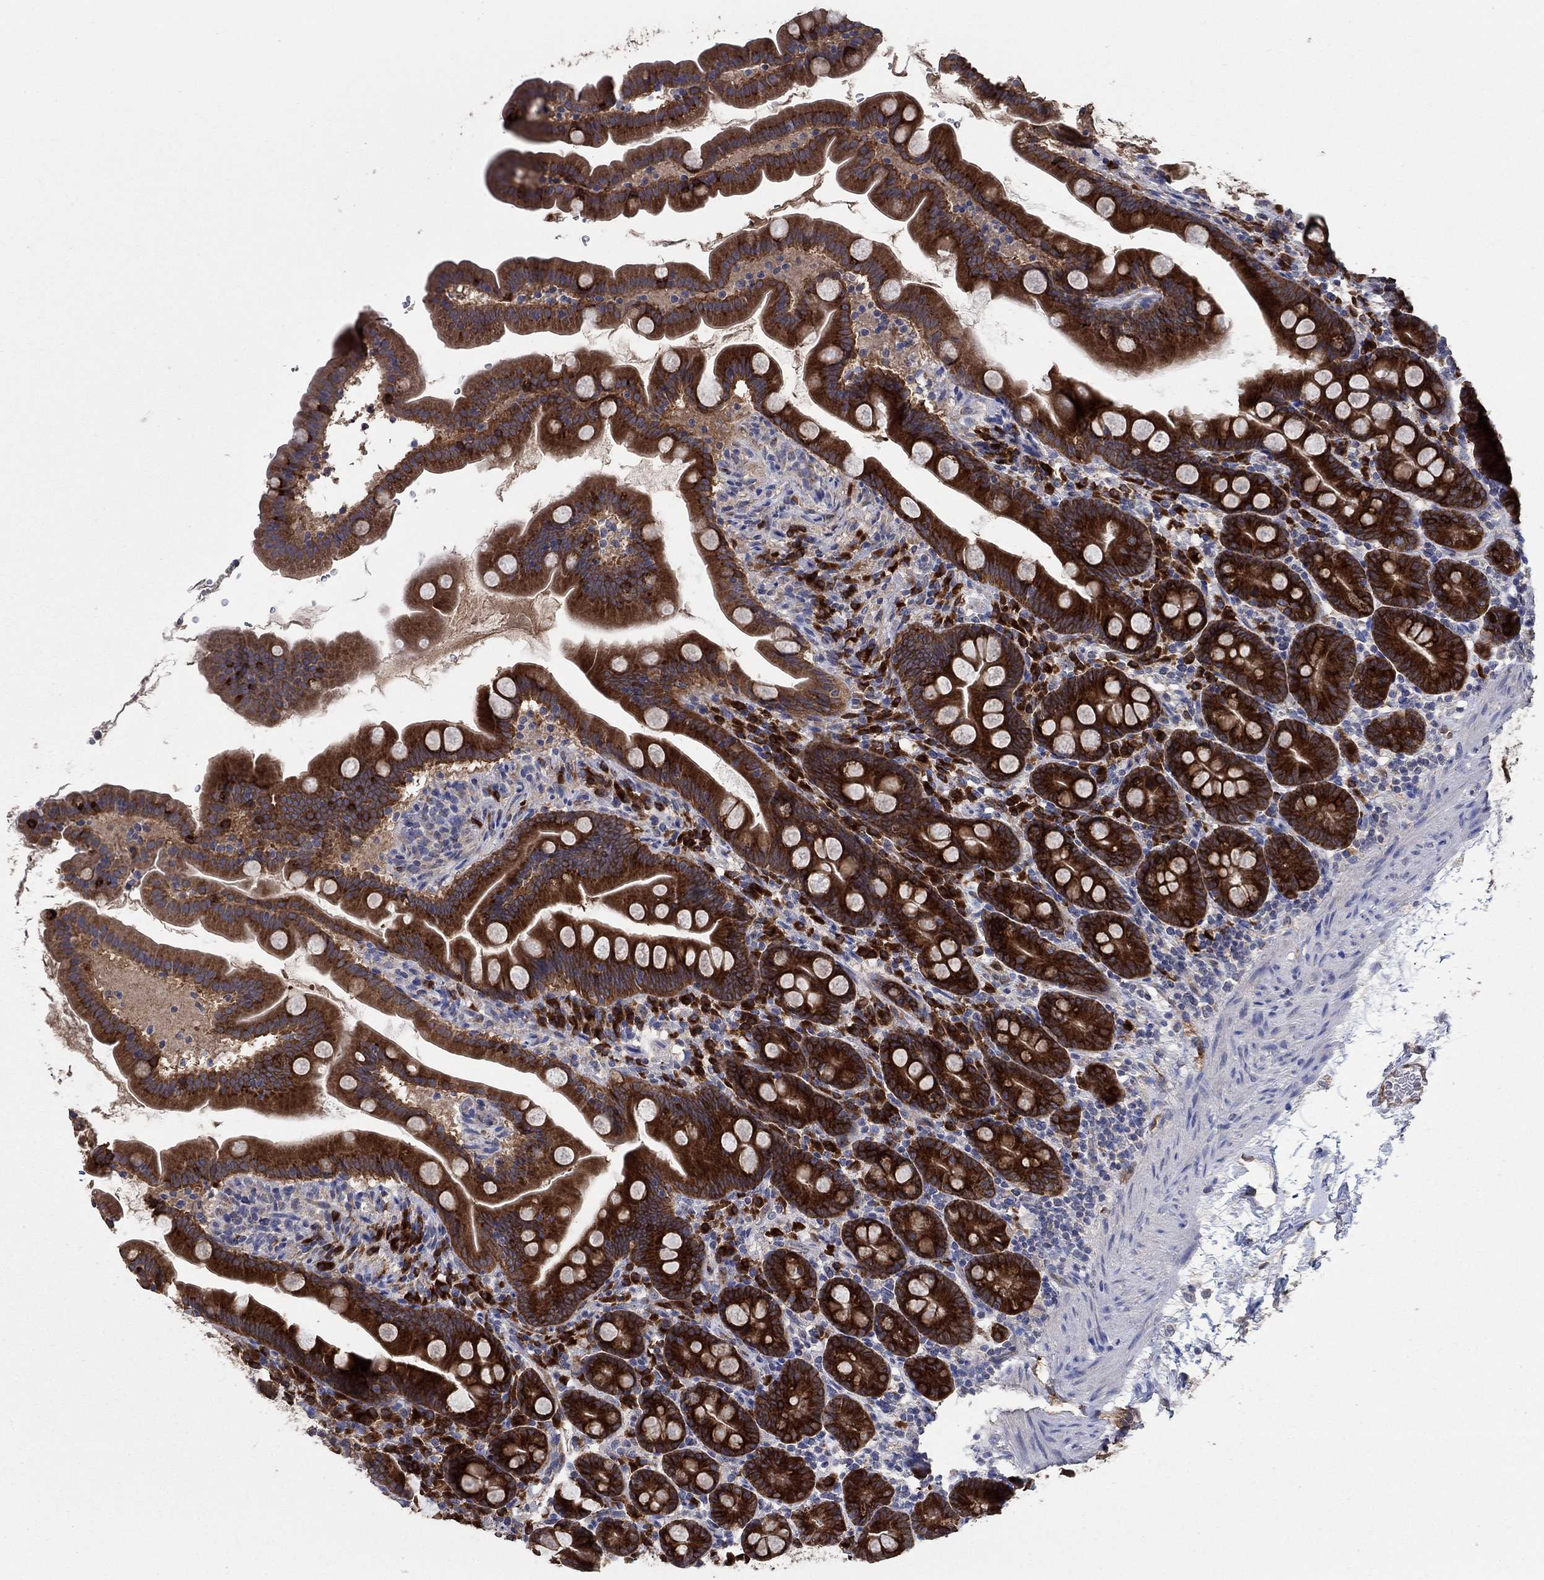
{"staining": {"intensity": "strong", "quantity": ">75%", "location": "cytoplasmic/membranous"}, "tissue": "small intestine", "cell_type": "Glandular cells", "image_type": "normal", "snomed": [{"axis": "morphology", "description": "Normal tissue, NOS"}, {"axis": "topography", "description": "Small intestine"}], "caption": "A histopathology image of human small intestine stained for a protein displays strong cytoplasmic/membranous brown staining in glandular cells. Immunohistochemistry (ihc) stains the protein of interest in brown and the nuclei are stained blue.", "gene": "HID1", "patient": {"sex": "female", "age": 44}}